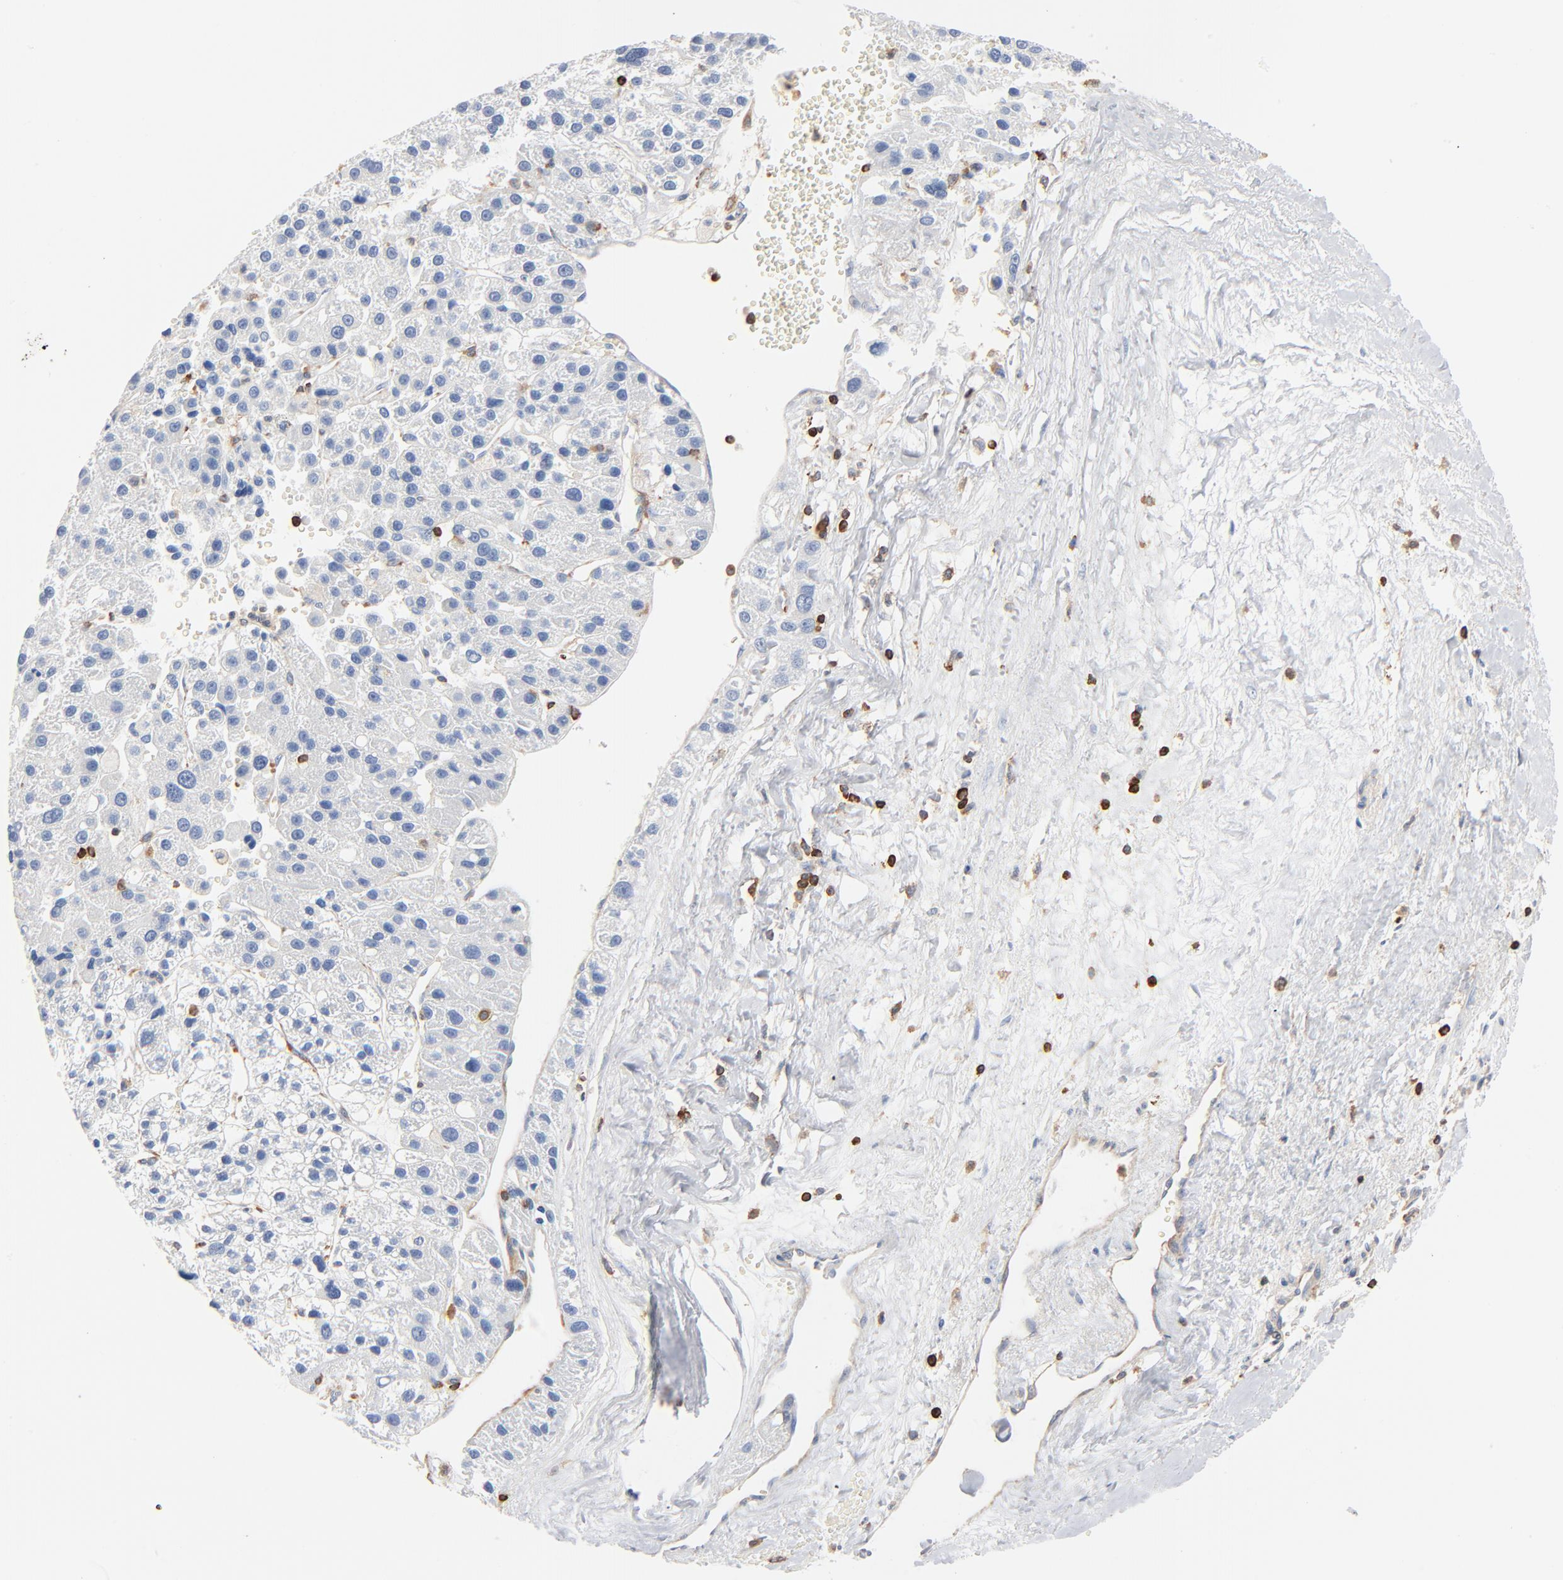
{"staining": {"intensity": "negative", "quantity": "none", "location": "none"}, "tissue": "liver cancer", "cell_type": "Tumor cells", "image_type": "cancer", "snomed": [{"axis": "morphology", "description": "Carcinoma, Hepatocellular, NOS"}, {"axis": "topography", "description": "Liver"}], "caption": "IHC image of neoplastic tissue: liver hepatocellular carcinoma stained with DAB (3,3'-diaminobenzidine) demonstrates no significant protein positivity in tumor cells. (Brightfield microscopy of DAB immunohistochemistry at high magnification).", "gene": "SH3KBP1", "patient": {"sex": "female", "age": 85}}